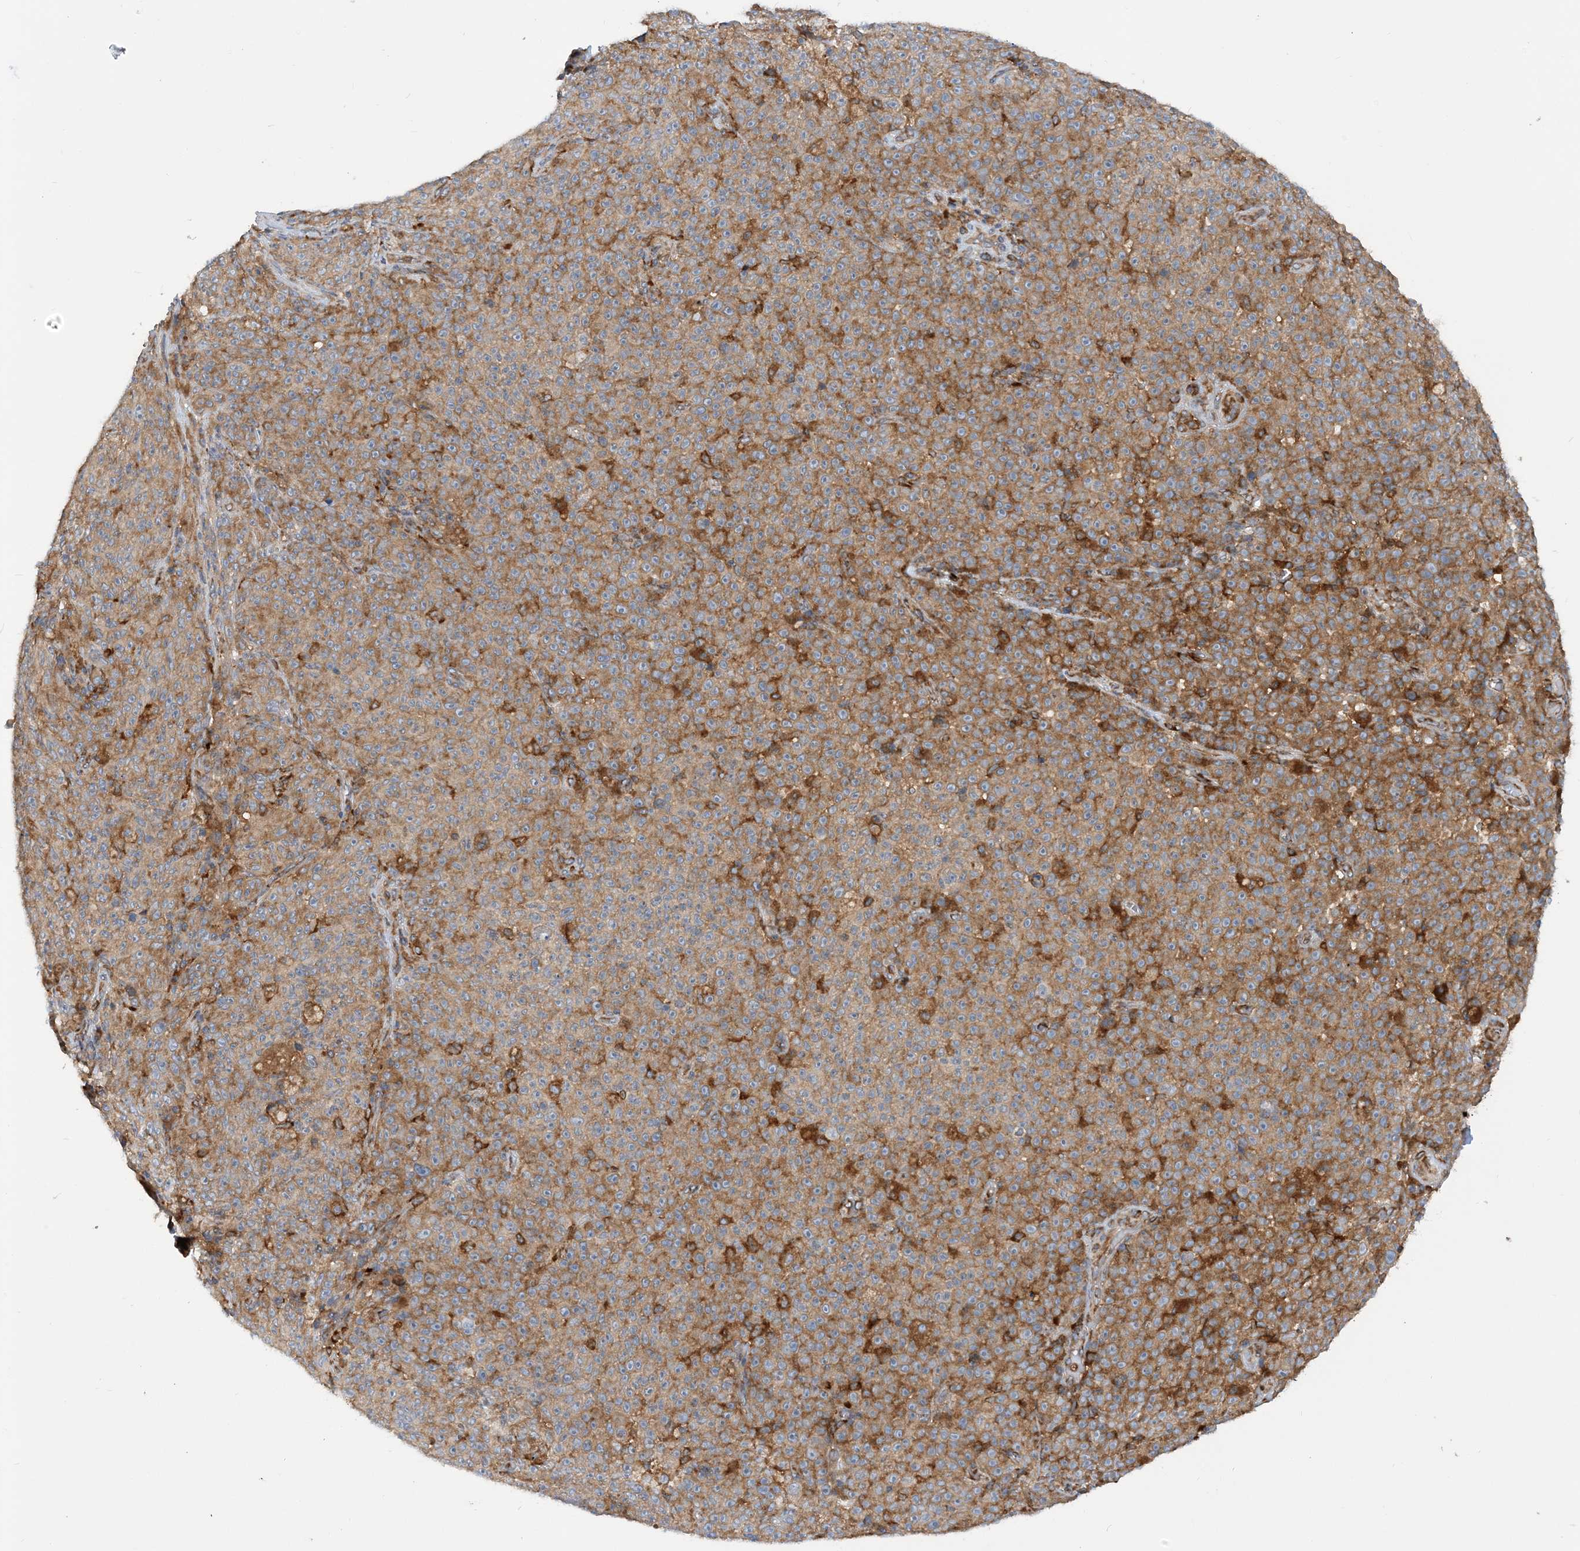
{"staining": {"intensity": "moderate", "quantity": ">75%", "location": "cytoplasmic/membranous"}, "tissue": "melanoma", "cell_type": "Tumor cells", "image_type": "cancer", "snomed": [{"axis": "morphology", "description": "Malignant melanoma, NOS"}, {"axis": "topography", "description": "Skin"}], "caption": "Melanoma tissue exhibits moderate cytoplasmic/membranous staining in about >75% of tumor cells, visualized by immunohistochemistry. The staining is performed using DAB (3,3'-diaminobenzidine) brown chromogen to label protein expression. The nuclei are counter-stained blue using hematoxylin.", "gene": "LARP4B", "patient": {"sex": "female", "age": 82}}